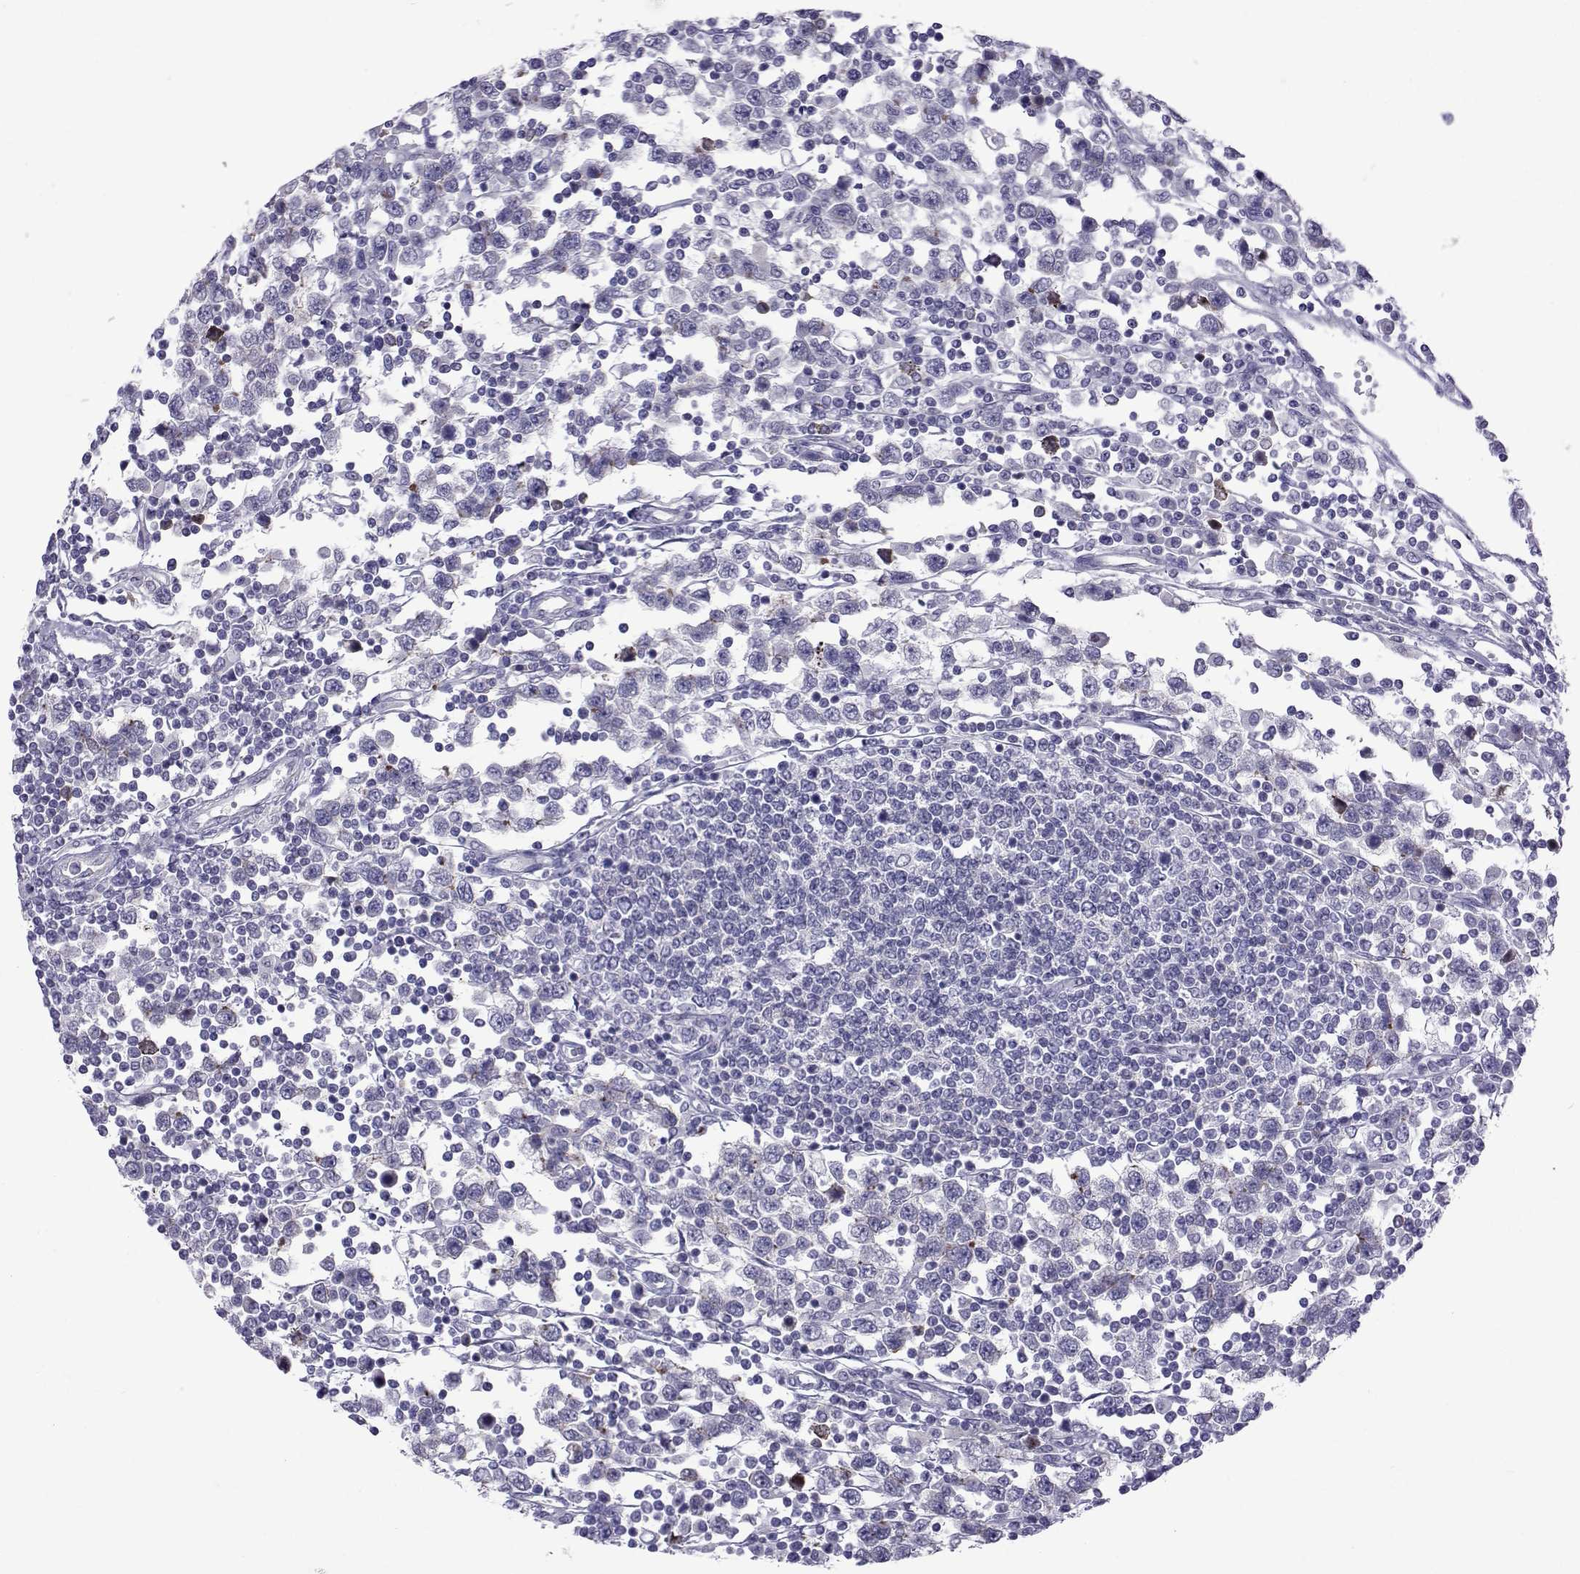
{"staining": {"intensity": "negative", "quantity": "none", "location": "none"}, "tissue": "testis cancer", "cell_type": "Tumor cells", "image_type": "cancer", "snomed": [{"axis": "morphology", "description": "Seminoma, NOS"}, {"axis": "topography", "description": "Testis"}], "caption": "DAB (3,3'-diaminobenzidine) immunohistochemical staining of seminoma (testis) reveals no significant staining in tumor cells. Brightfield microscopy of immunohistochemistry stained with DAB (brown) and hematoxylin (blue), captured at high magnification.", "gene": "COL22A1", "patient": {"sex": "male", "age": 34}}